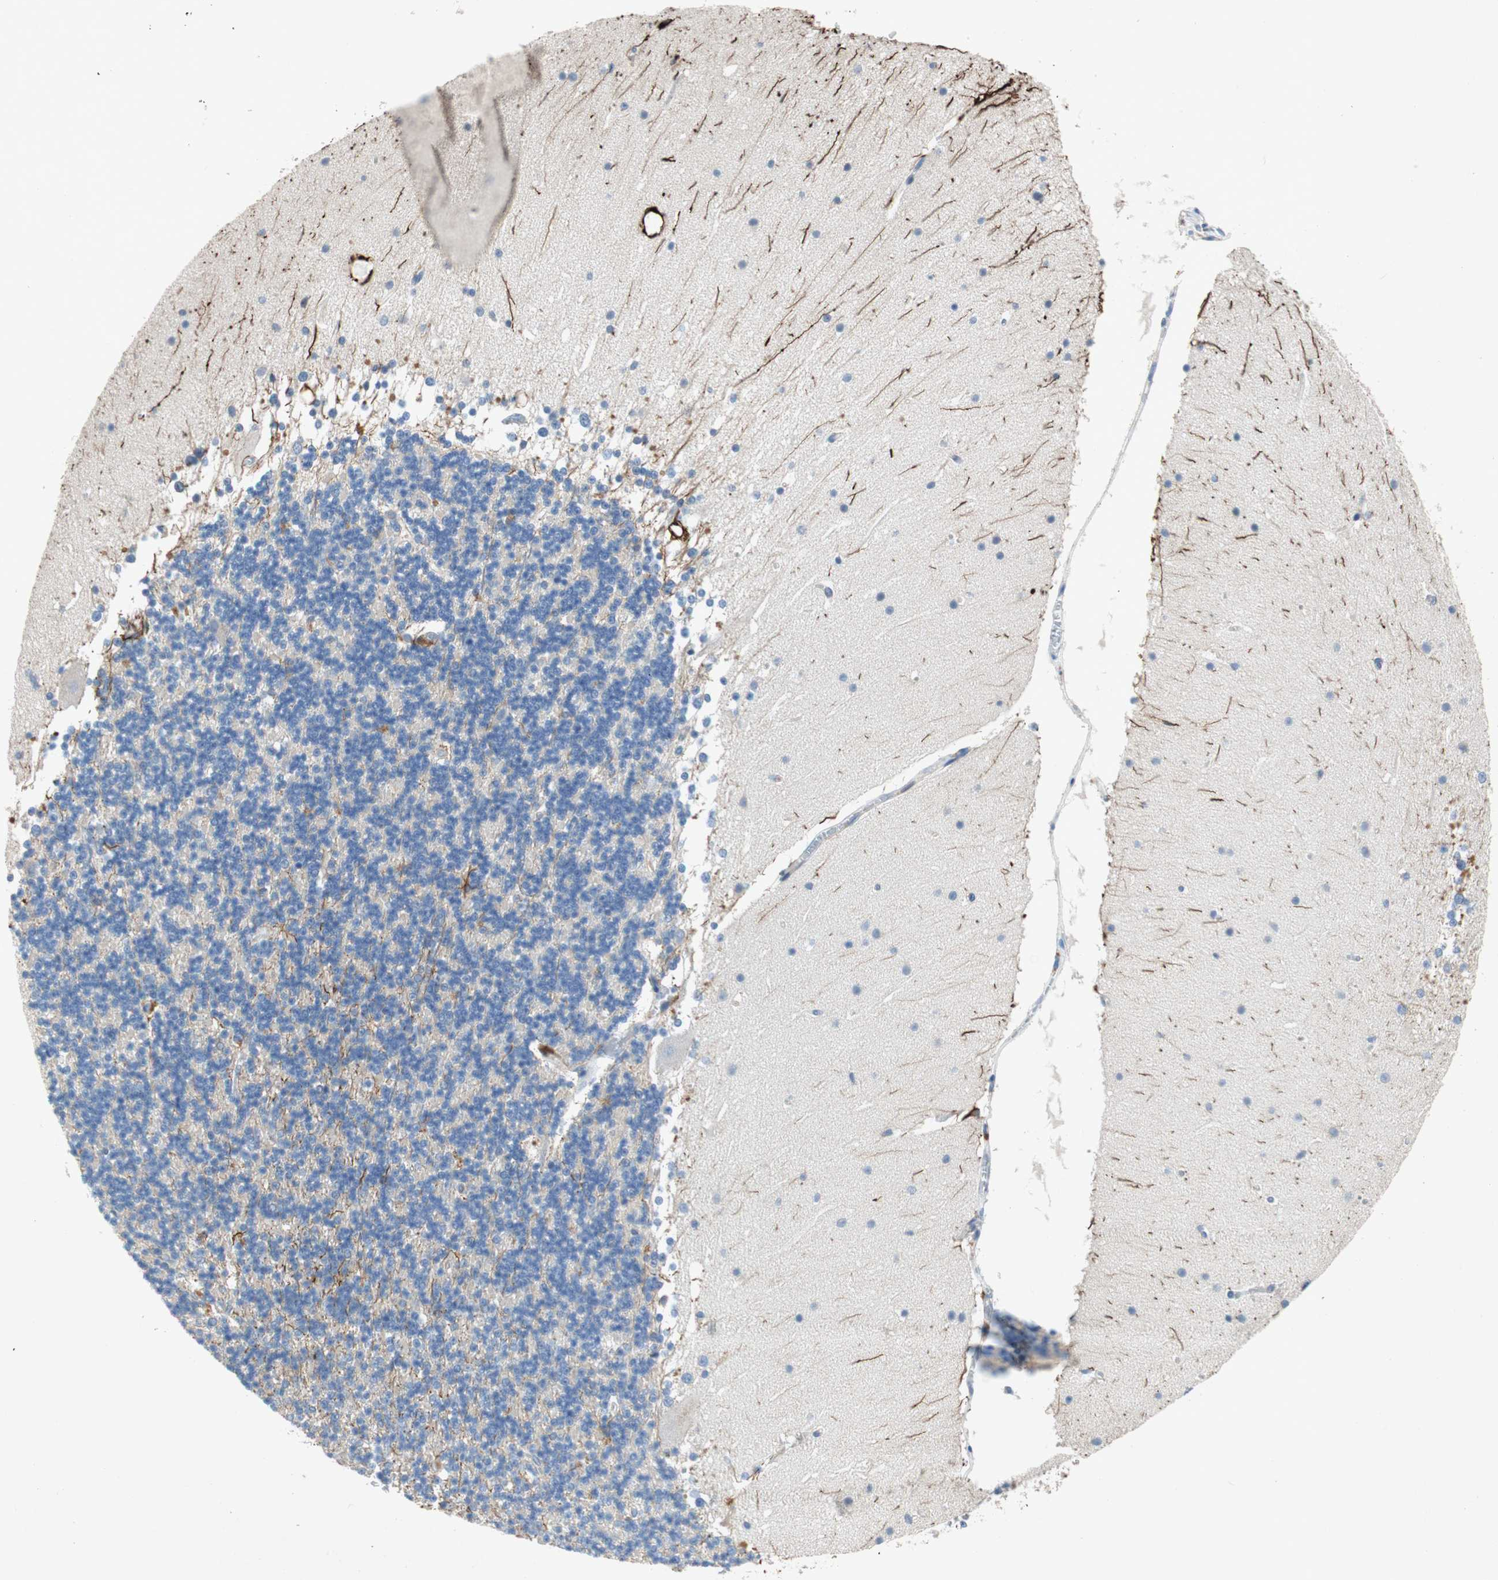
{"staining": {"intensity": "strong", "quantity": "<25%", "location": "cytoplasmic/membranous"}, "tissue": "cerebellum", "cell_type": "Cells in granular layer", "image_type": "normal", "snomed": [{"axis": "morphology", "description": "Normal tissue, NOS"}, {"axis": "topography", "description": "Cerebellum"}], "caption": "Cells in granular layer exhibit strong cytoplasmic/membranous staining in approximately <25% of cells in benign cerebellum.", "gene": "RELB", "patient": {"sex": "female", "age": 19}}